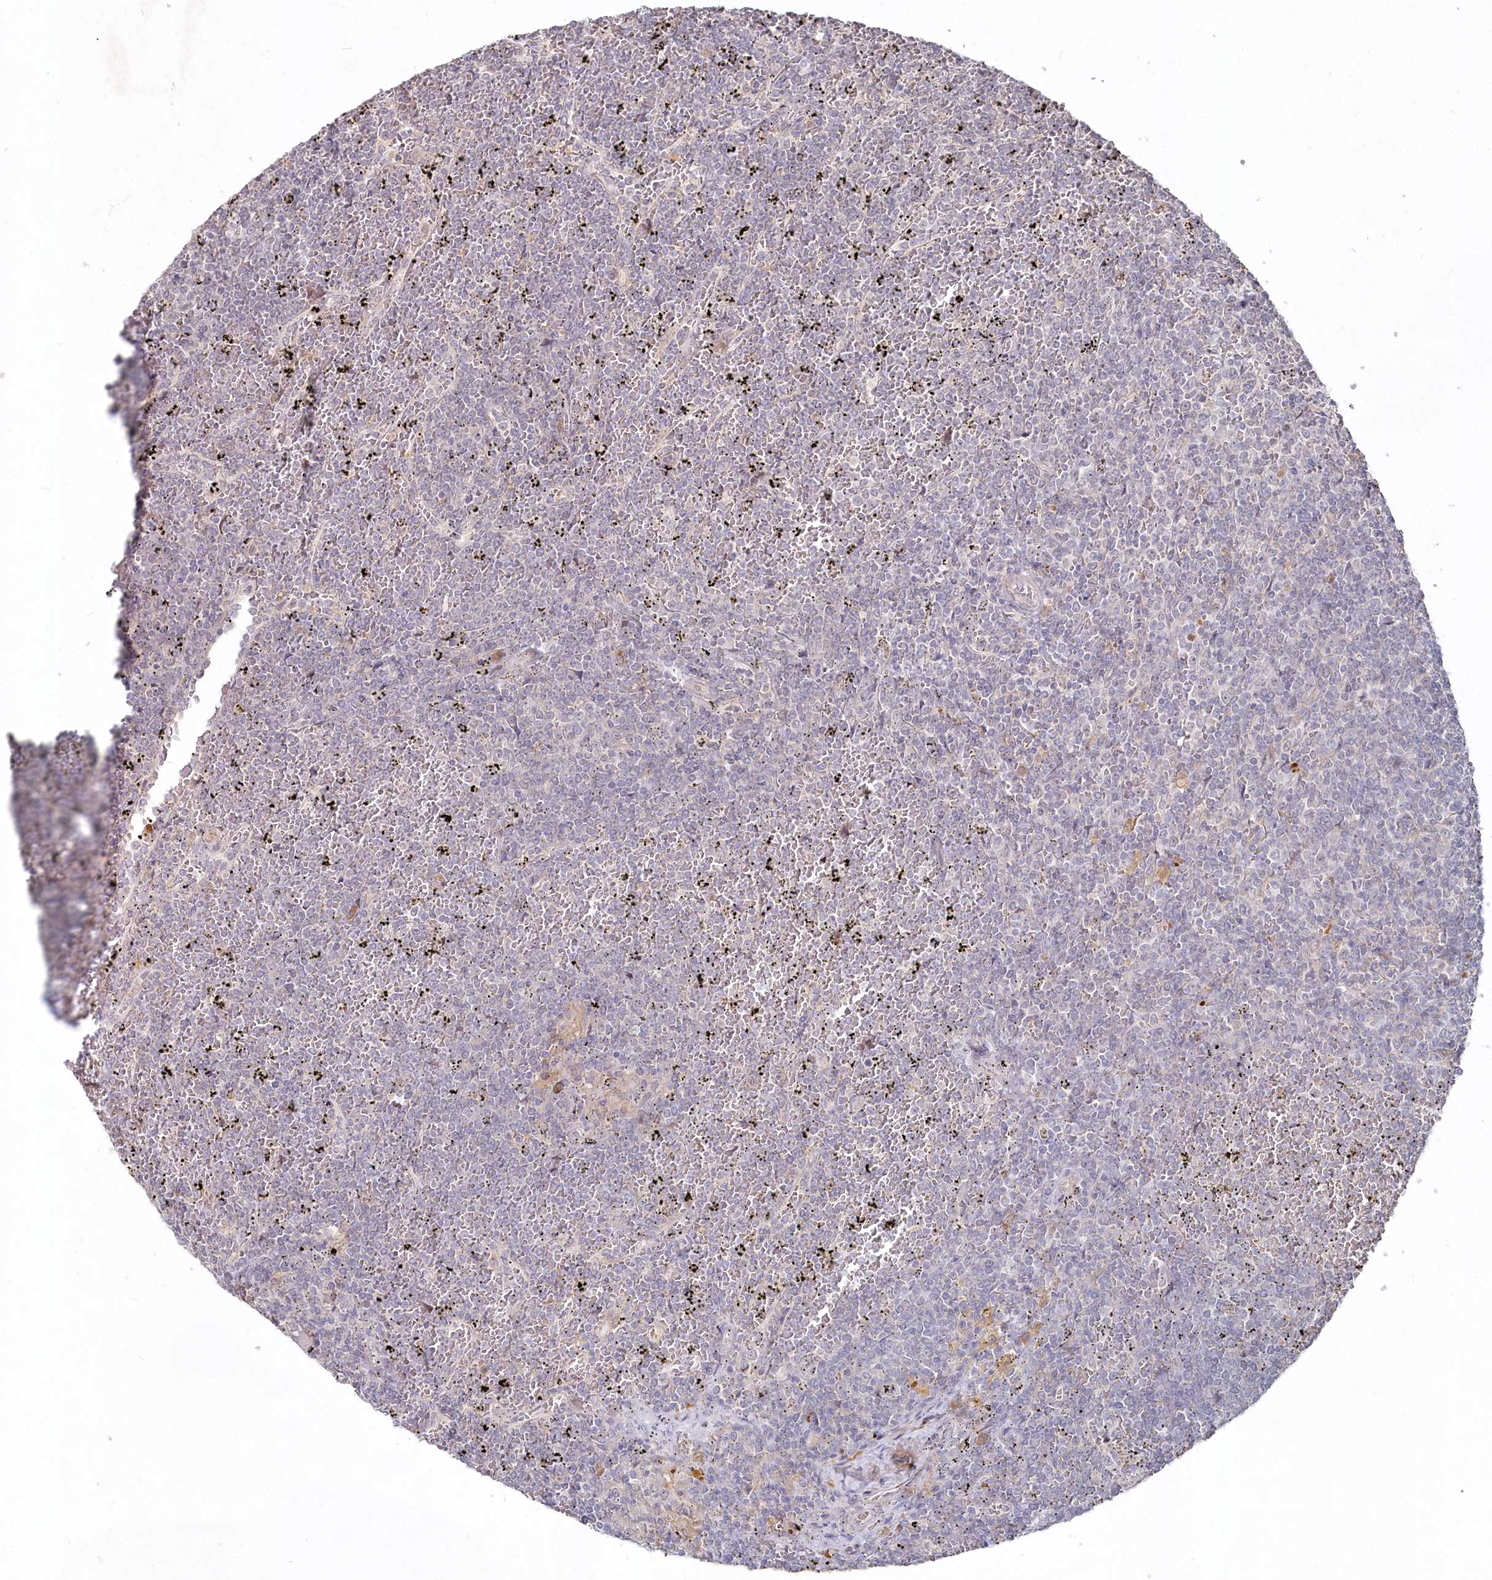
{"staining": {"intensity": "negative", "quantity": "none", "location": "none"}, "tissue": "lymphoma", "cell_type": "Tumor cells", "image_type": "cancer", "snomed": [{"axis": "morphology", "description": "Malignant lymphoma, non-Hodgkin's type, Low grade"}, {"axis": "topography", "description": "Spleen"}], "caption": "Immunohistochemical staining of low-grade malignant lymphoma, non-Hodgkin's type reveals no significant expression in tumor cells.", "gene": "TGFBRAP1", "patient": {"sex": "female", "age": 19}}